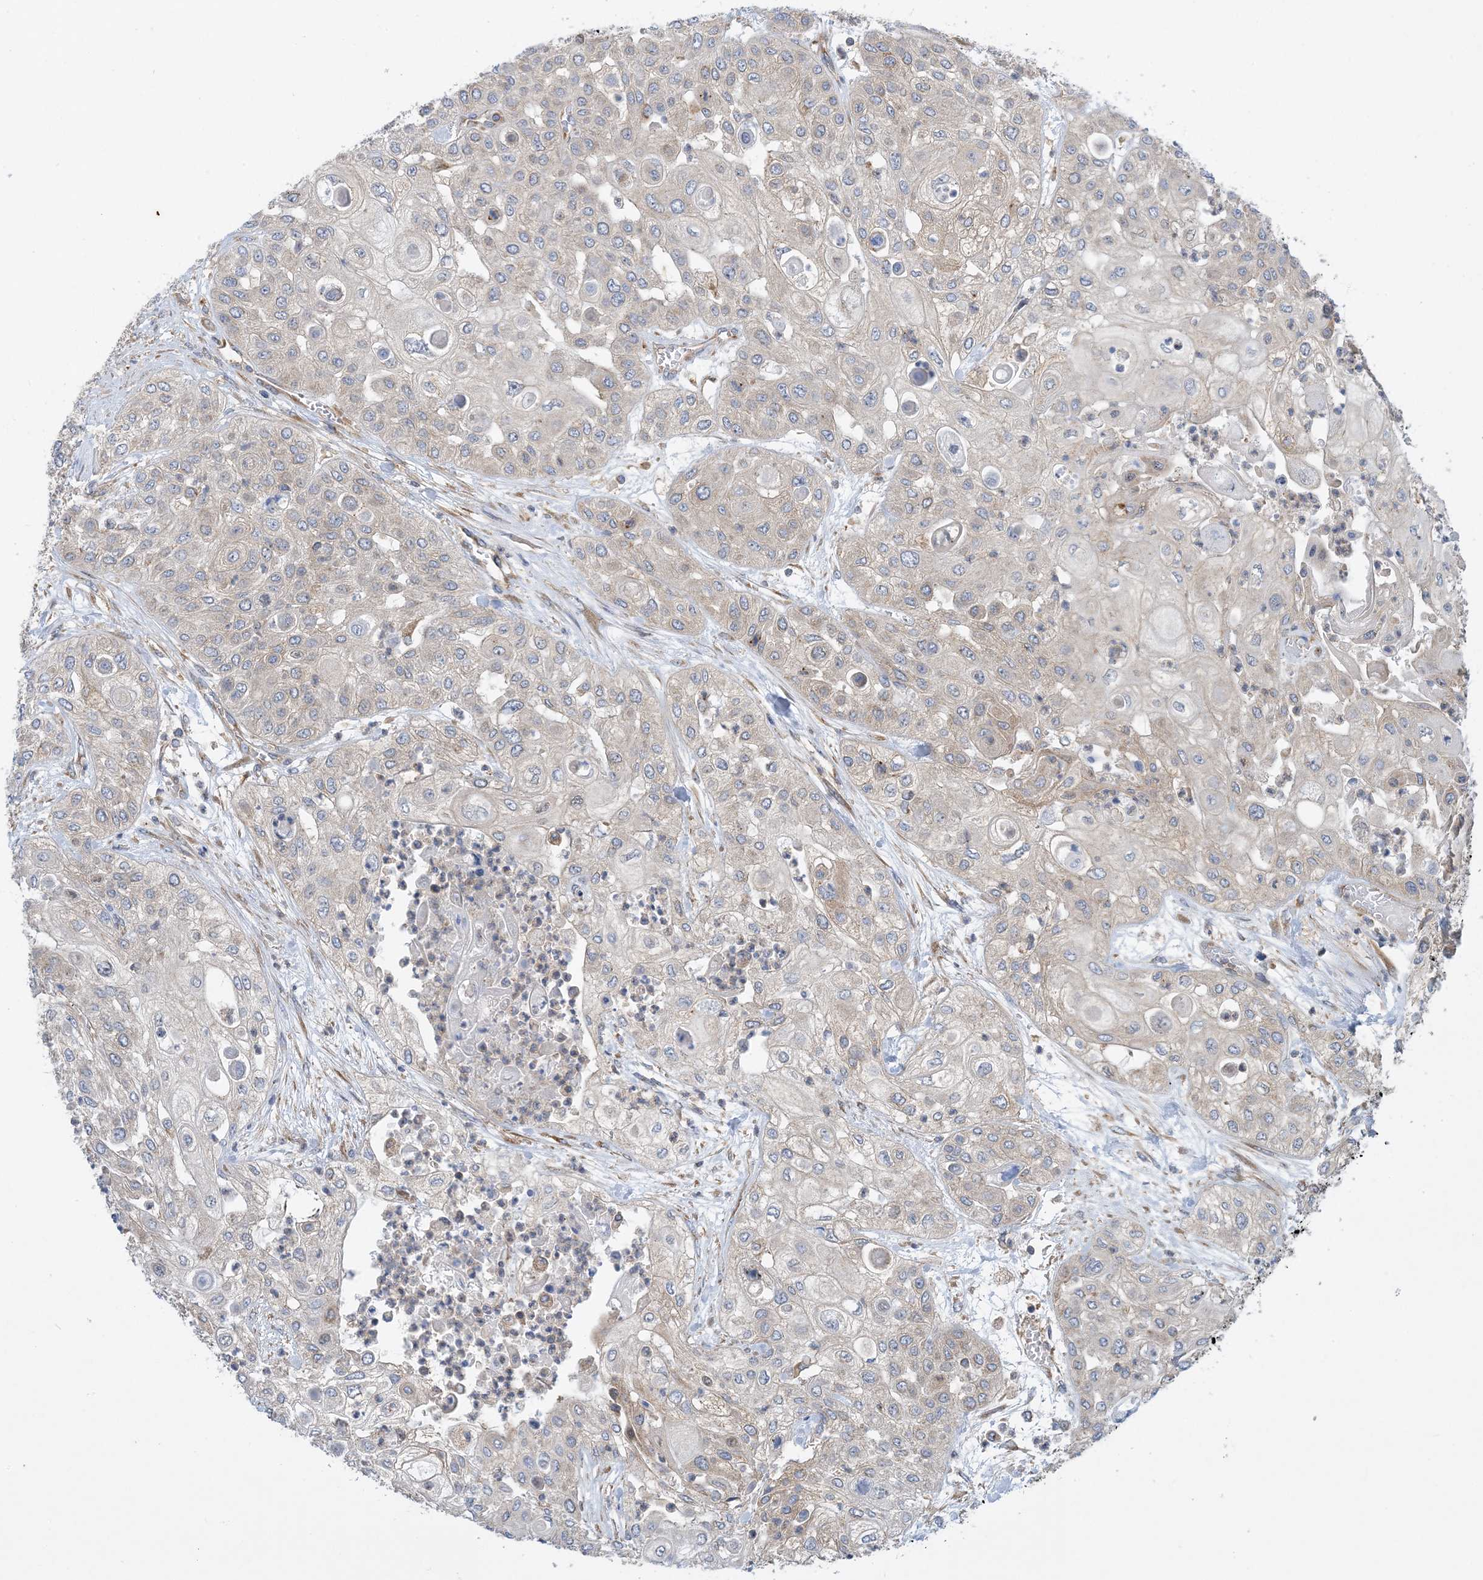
{"staining": {"intensity": "weak", "quantity": "<25%", "location": "cytoplasmic/membranous"}, "tissue": "urothelial cancer", "cell_type": "Tumor cells", "image_type": "cancer", "snomed": [{"axis": "morphology", "description": "Urothelial carcinoma, High grade"}, {"axis": "topography", "description": "Urinary bladder"}], "caption": "A histopathology image of urothelial cancer stained for a protein demonstrates no brown staining in tumor cells.", "gene": "SIDT1", "patient": {"sex": "female", "age": 79}}